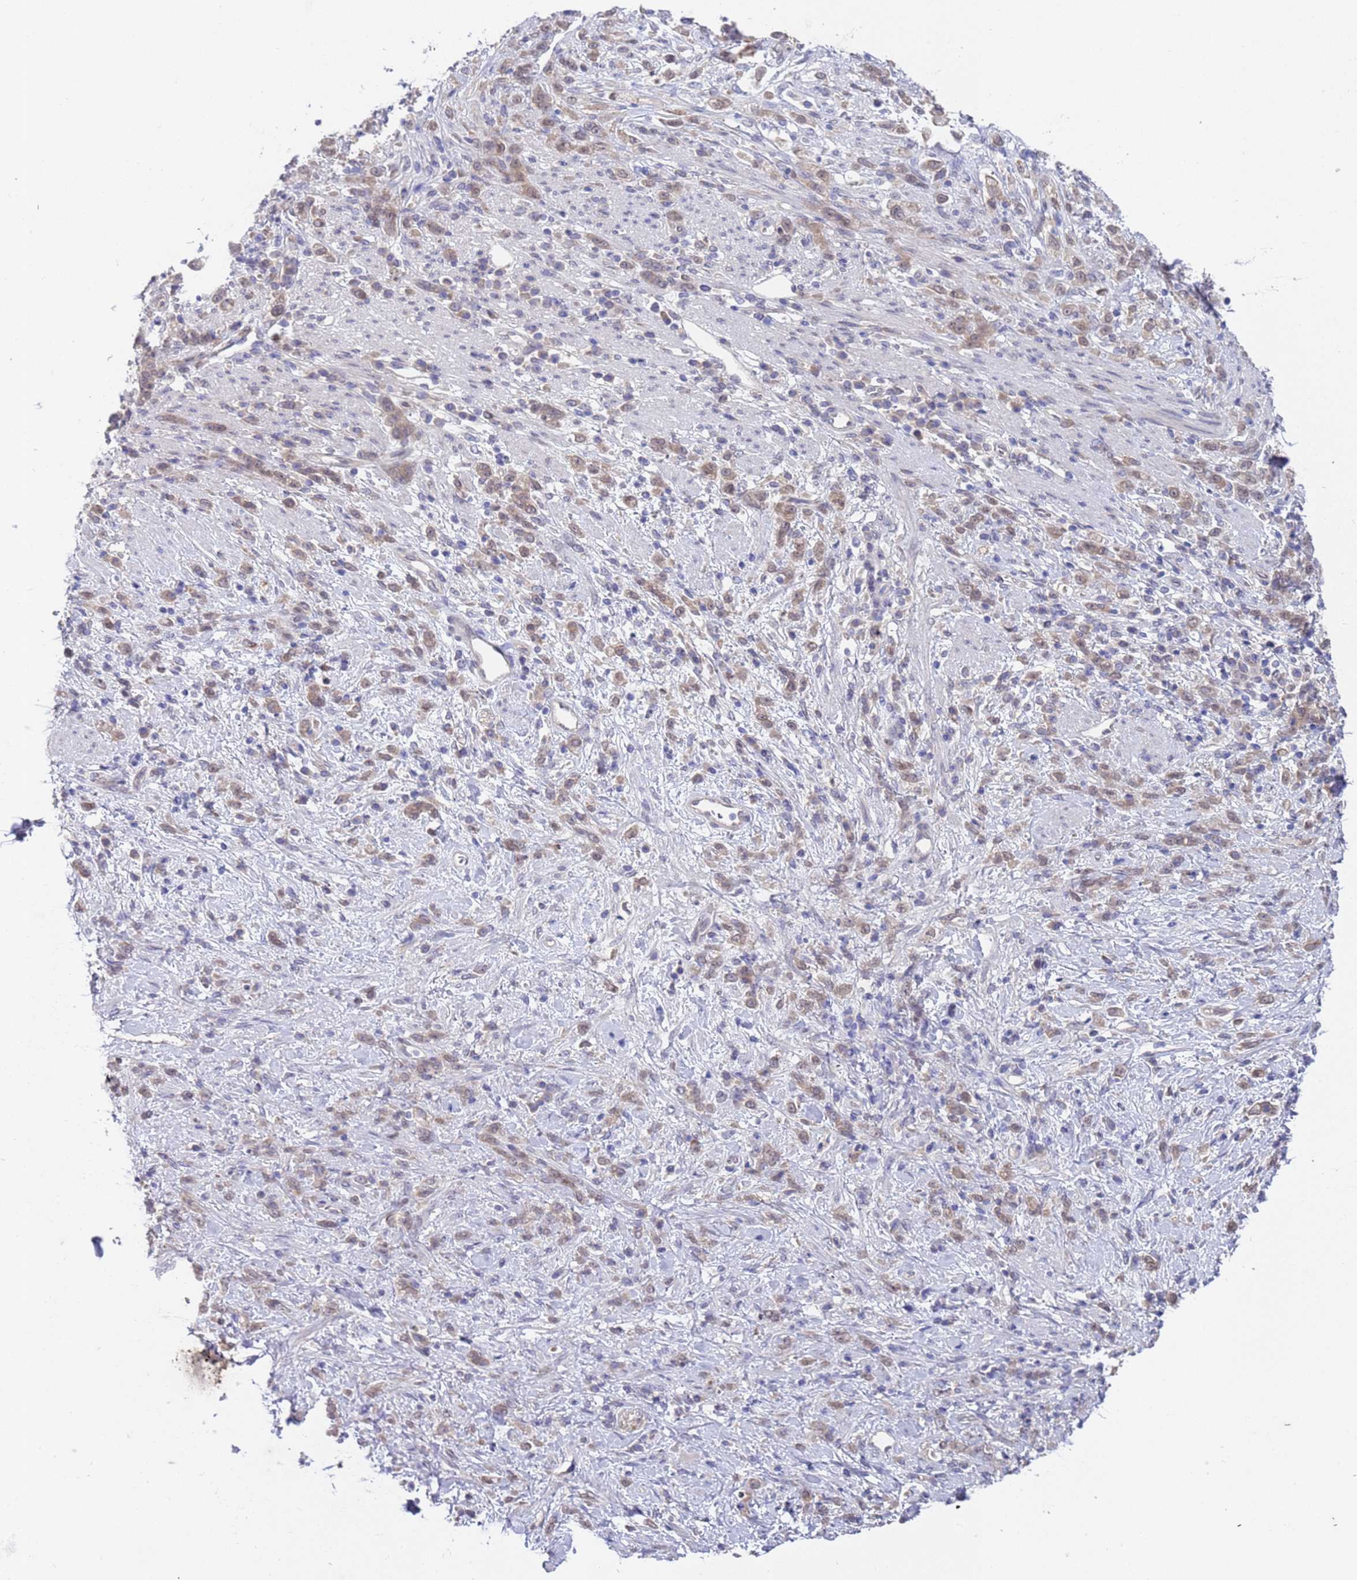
{"staining": {"intensity": "moderate", "quantity": "25%-75%", "location": "cytoplasmic/membranous,nuclear"}, "tissue": "stomach cancer", "cell_type": "Tumor cells", "image_type": "cancer", "snomed": [{"axis": "morphology", "description": "Adenocarcinoma, NOS"}, {"axis": "topography", "description": "Stomach"}], "caption": "An immunohistochemistry (IHC) image of tumor tissue is shown. Protein staining in brown labels moderate cytoplasmic/membranous and nuclear positivity in stomach adenocarcinoma within tumor cells.", "gene": "TRMT10A", "patient": {"sex": "female", "age": 60}}